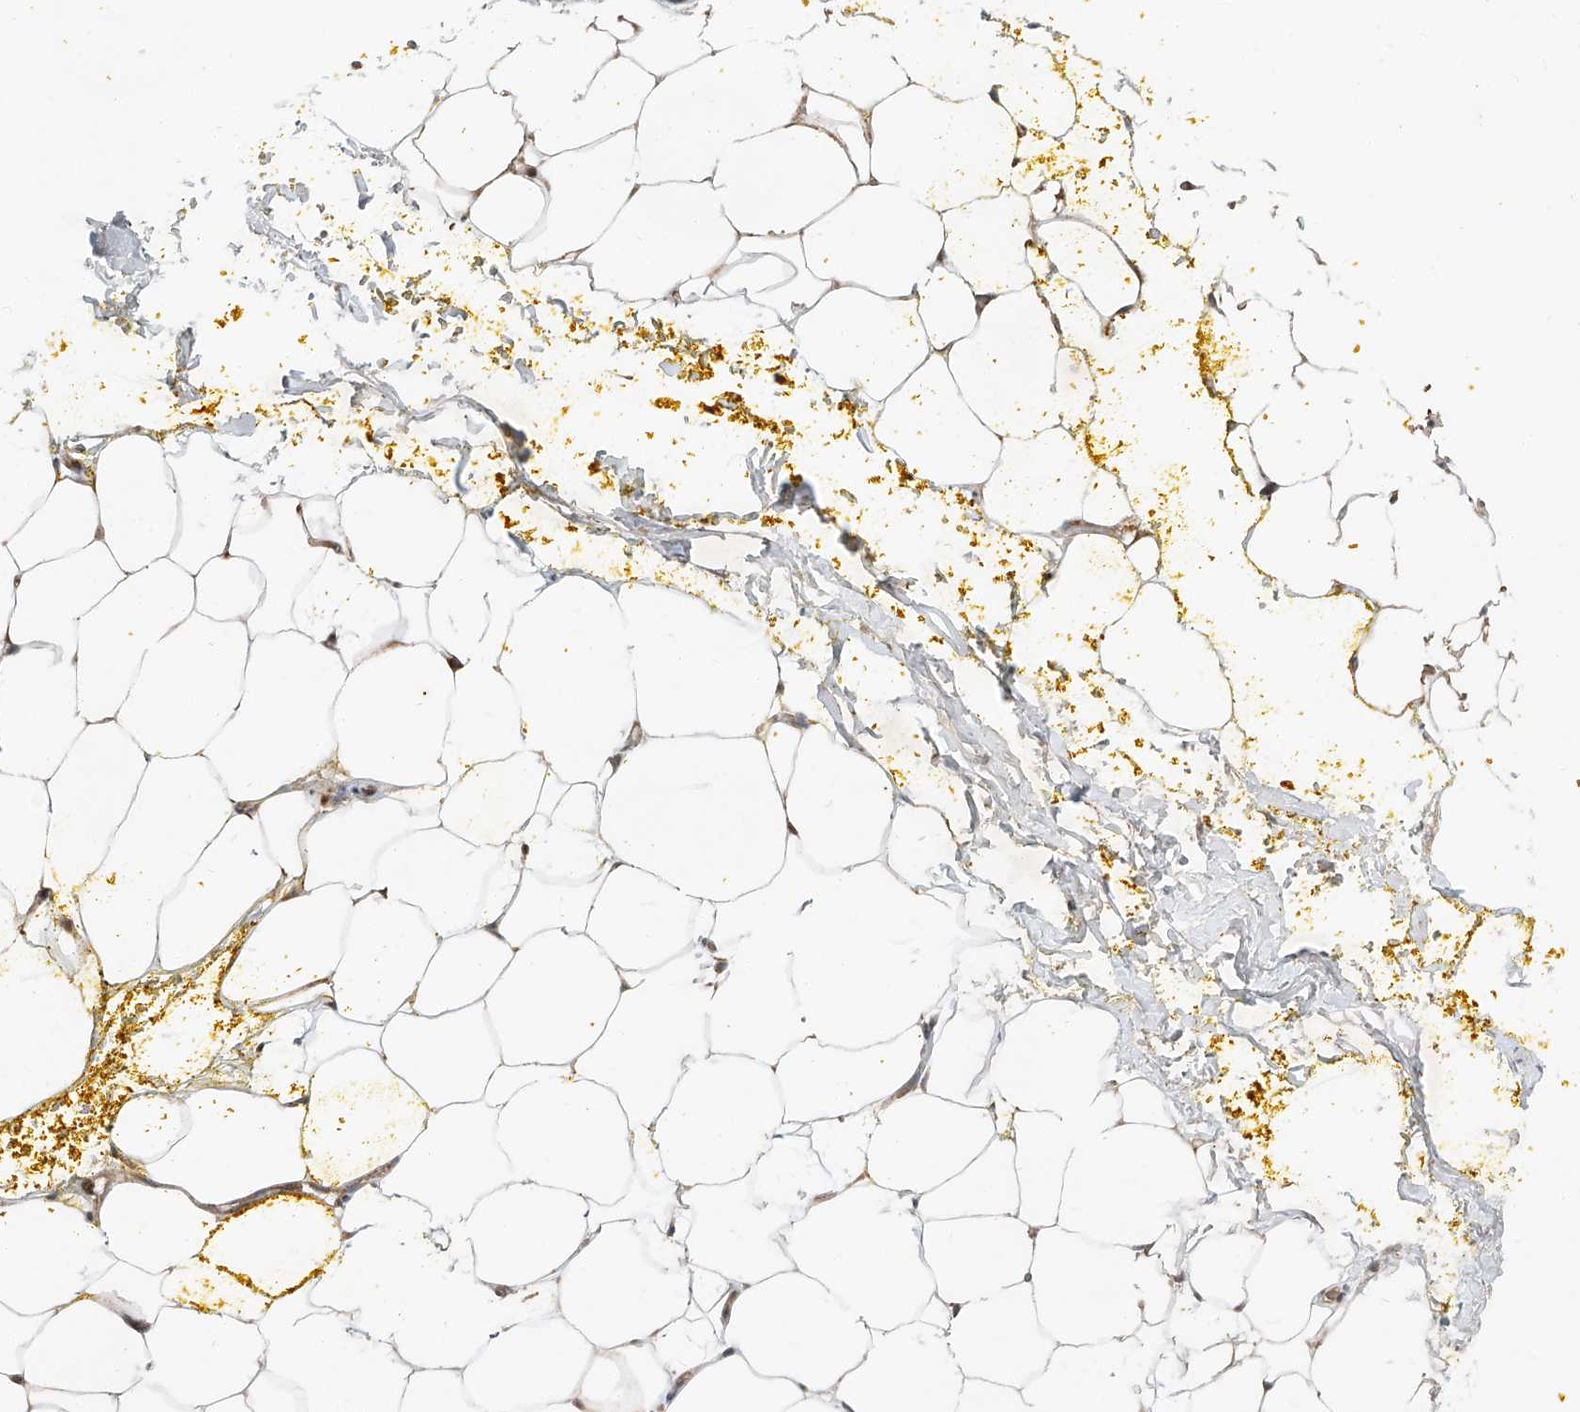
{"staining": {"intensity": "moderate", "quantity": "25%-75%", "location": "cytoplasmic/membranous"}, "tissue": "adipose tissue", "cell_type": "Adipocytes", "image_type": "normal", "snomed": [{"axis": "morphology", "description": "Normal tissue, NOS"}, {"axis": "morphology", "description": "Adenocarcinoma, Low grade"}, {"axis": "topography", "description": "Prostate"}, {"axis": "topography", "description": "Peripheral nerve tissue"}], "caption": "Immunohistochemistry (IHC) (DAB) staining of normal human adipose tissue displays moderate cytoplasmic/membranous protein staining in about 25%-75% of adipocytes. (brown staining indicates protein expression, while blue staining denotes nuclei).", "gene": "USF3", "patient": {"sex": "male", "age": 63}}